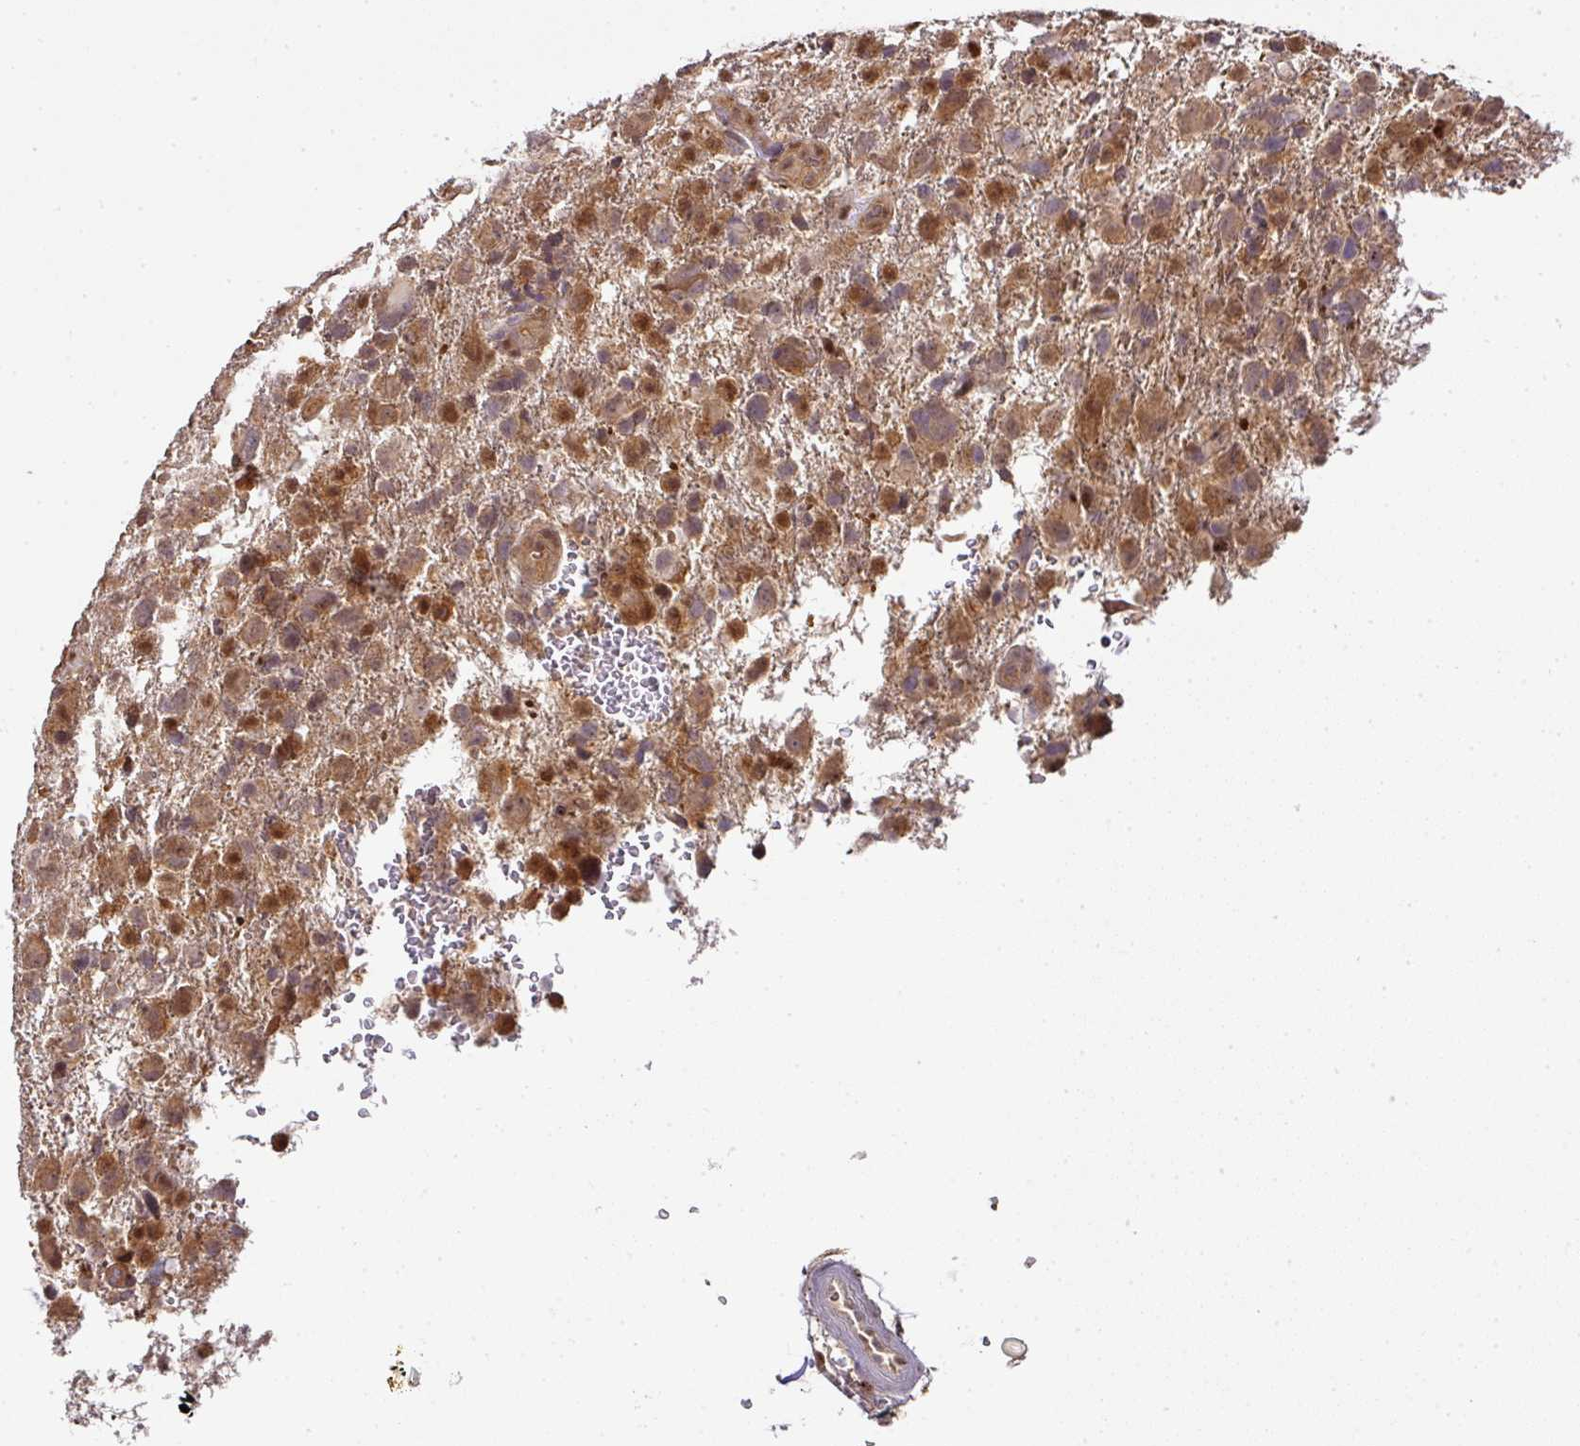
{"staining": {"intensity": "moderate", "quantity": ">75%", "location": "cytoplasmic/membranous,nuclear"}, "tissue": "glioma", "cell_type": "Tumor cells", "image_type": "cancer", "snomed": [{"axis": "morphology", "description": "Glioma, malignant, High grade"}, {"axis": "topography", "description": "Brain"}], "caption": "About >75% of tumor cells in glioma show moderate cytoplasmic/membranous and nuclear protein expression as visualized by brown immunohistochemical staining.", "gene": "RANBP9", "patient": {"sex": "male", "age": 61}}